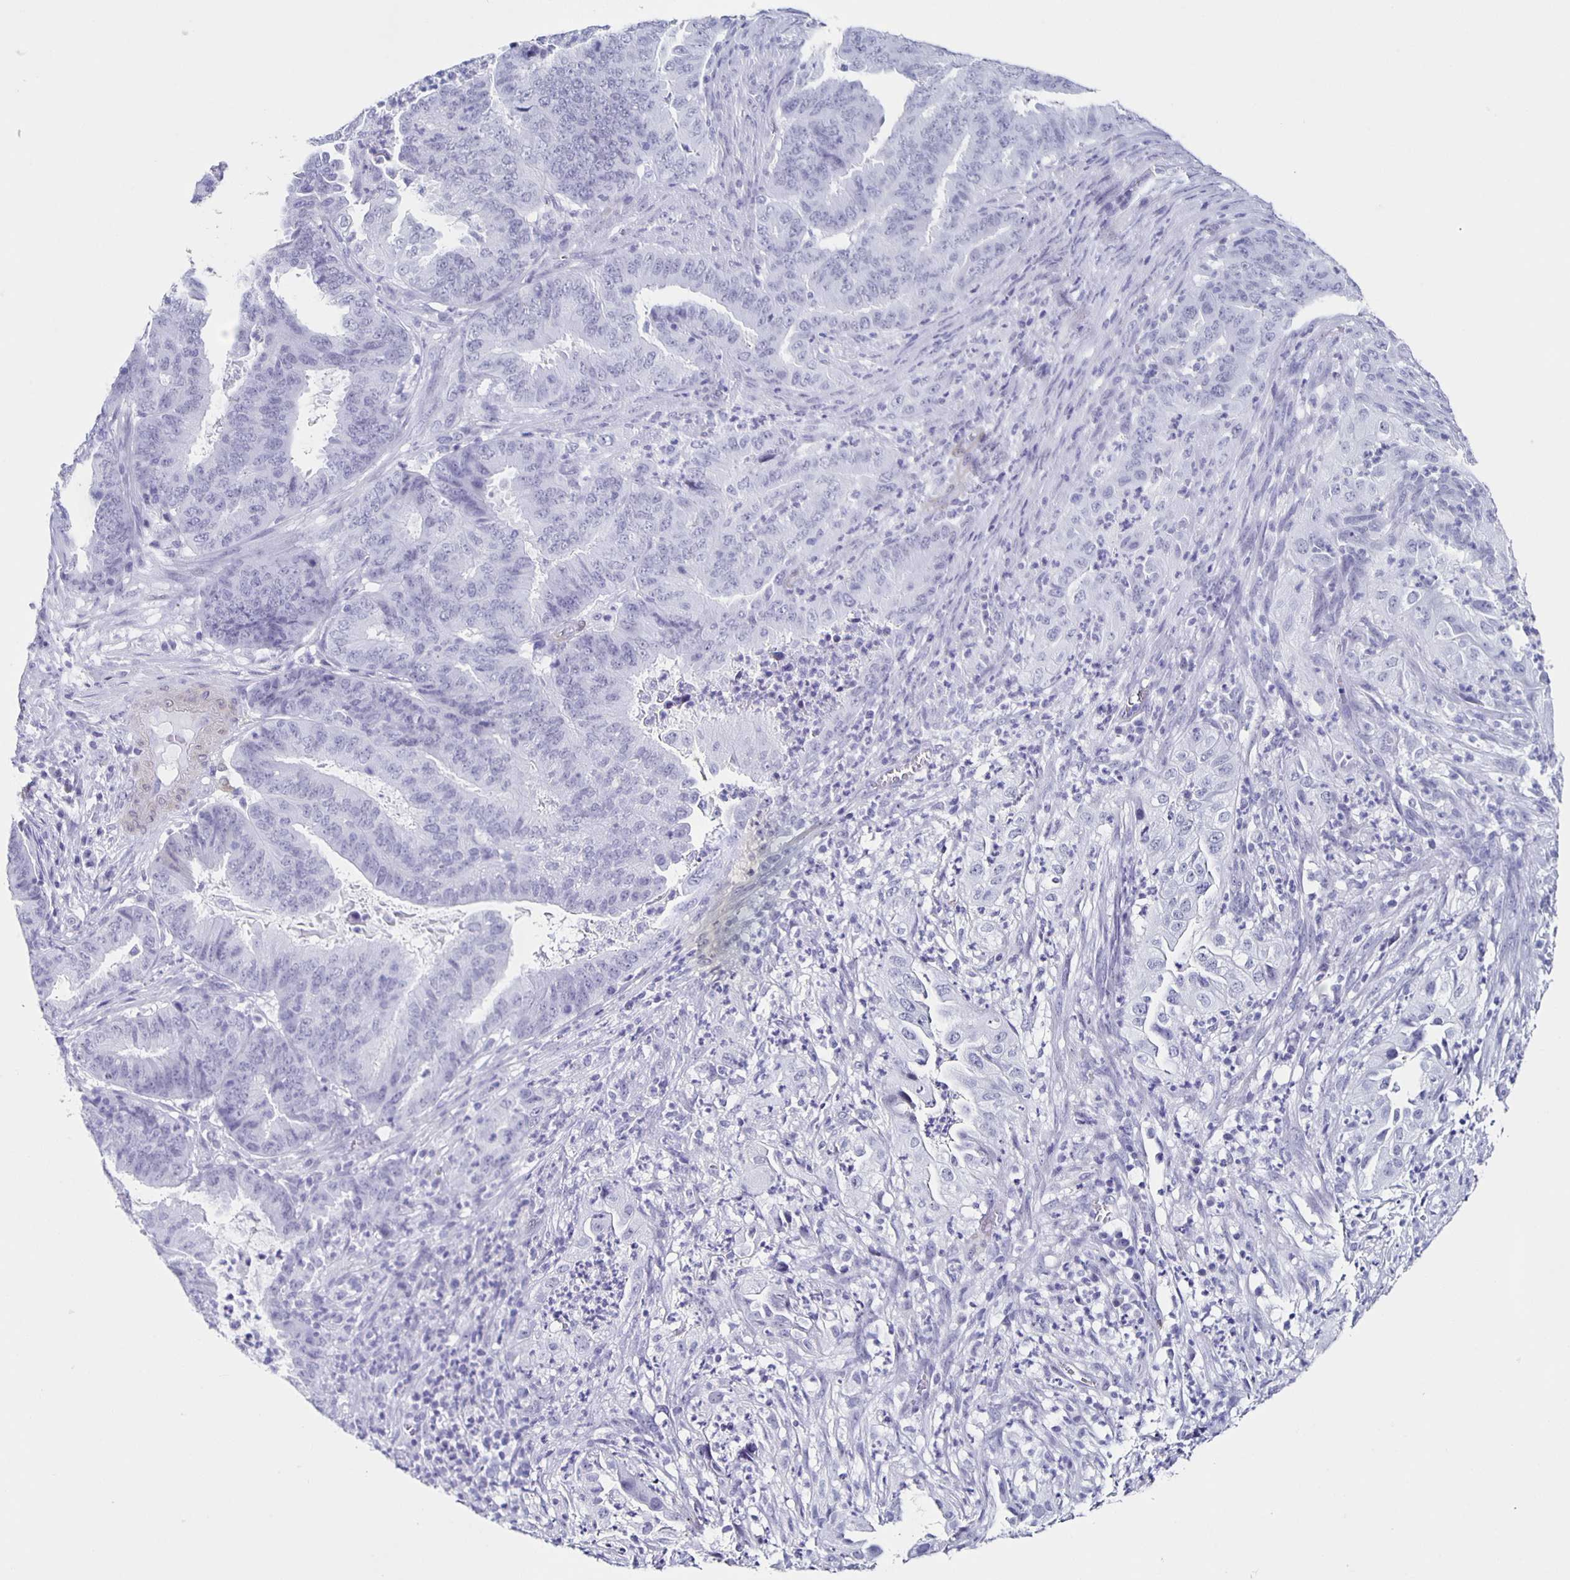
{"staining": {"intensity": "negative", "quantity": "none", "location": "none"}, "tissue": "endometrial cancer", "cell_type": "Tumor cells", "image_type": "cancer", "snomed": [{"axis": "morphology", "description": "Adenocarcinoma, NOS"}, {"axis": "topography", "description": "Endometrium"}], "caption": "Endometrial cancer was stained to show a protein in brown. There is no significant expression in tumor cells.", "gene": "TPPP", "patient": {"sex": "female", "age": 51}}